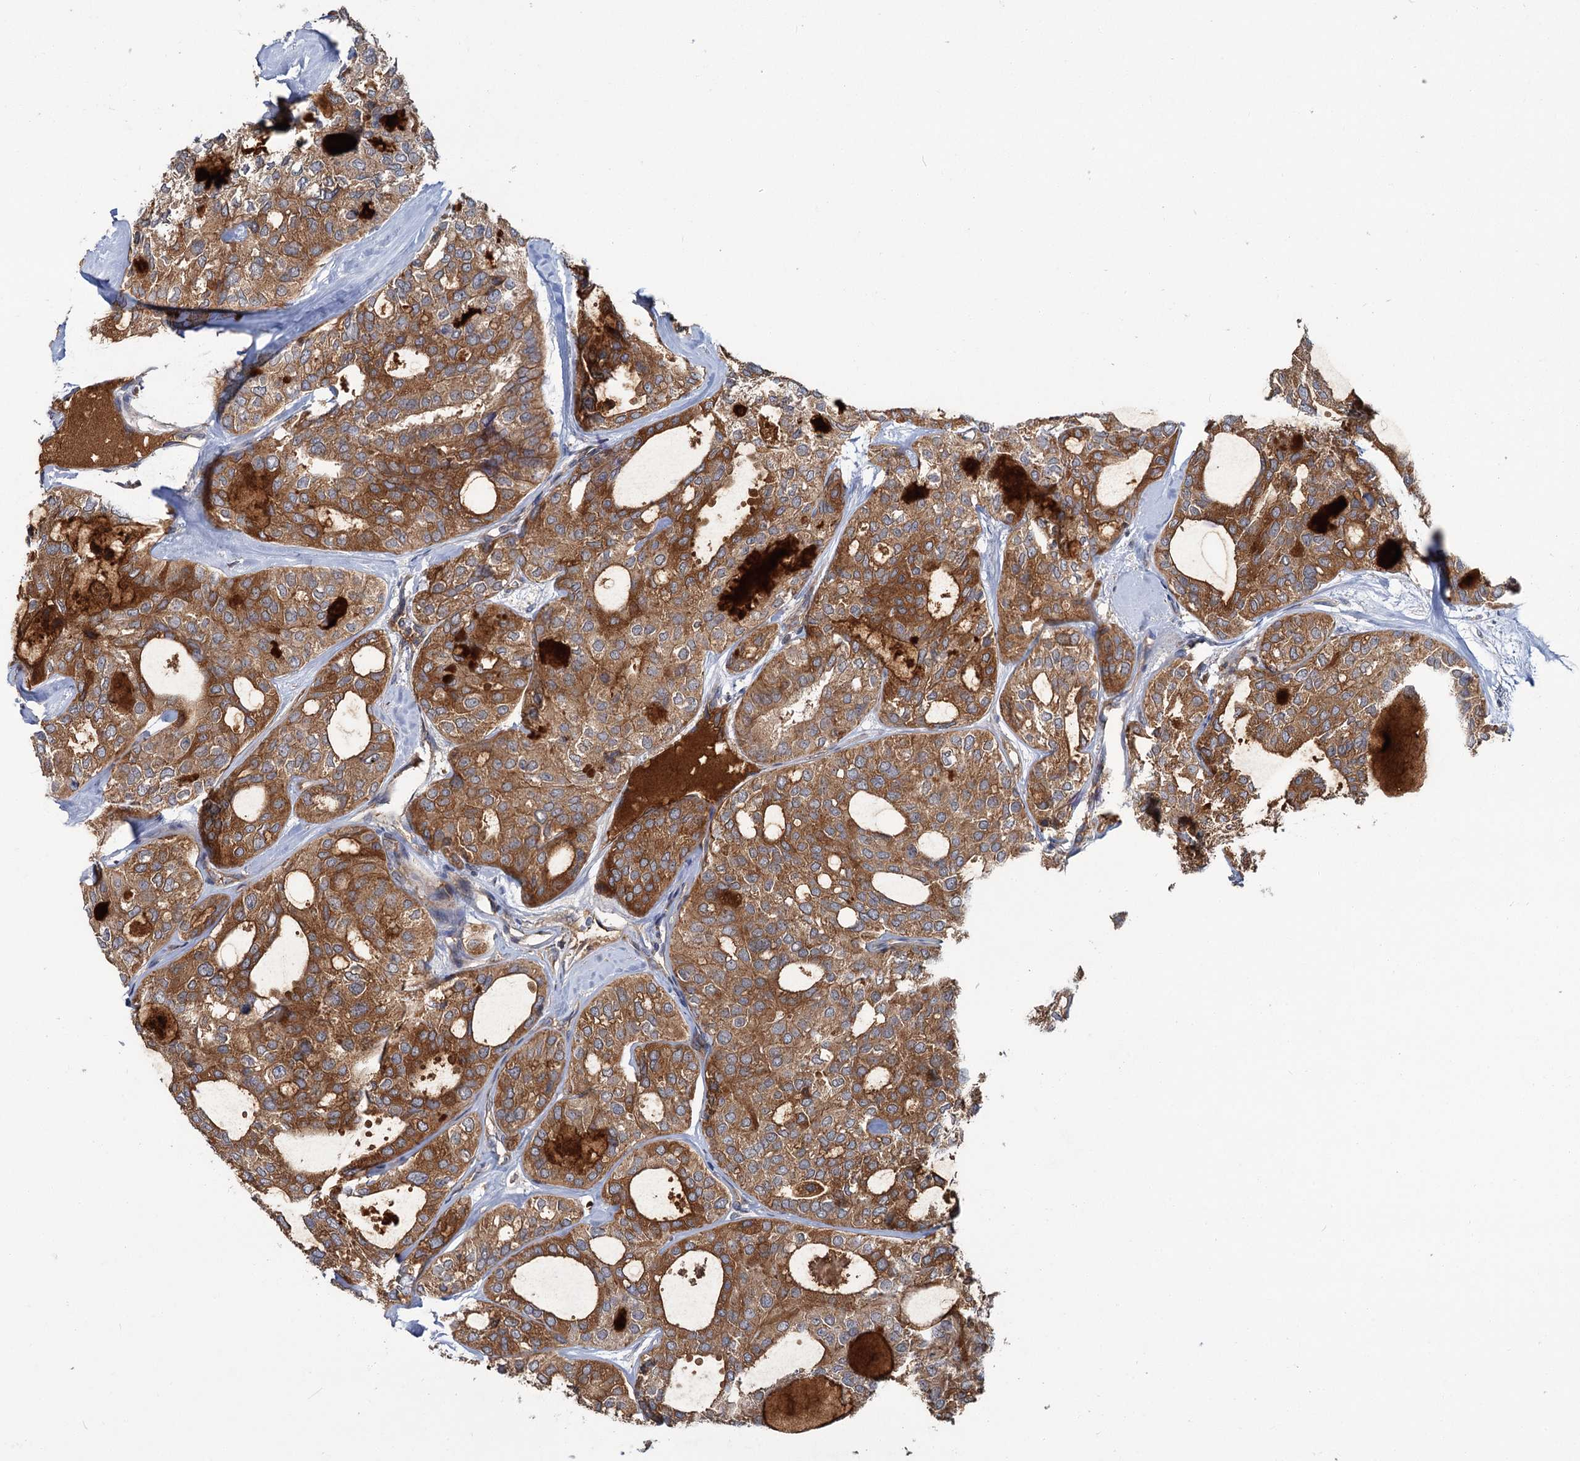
{"staining": {"intensity": "moderate", "quantity": ">75%", "location": "cytoplasmic/membranous"}, "tissue": "thyroid cancer", "cell_type": "Tumor cells", "image_type": "cancer", "snomed": [{"axis": "morphology", "description": "Follicular adenoma carcinoma, NOS"}, {"axis": "topography", "description": "Thyroid gland"}], "caption": "IHC (DAB) staining of thyroid follicular adenoma carcinoma demonstrates moderate cytoplasmic/membranous protein staining in approximately >75% of tumor cells. The staining was performed using DAB to visualize the protein expression in brown, while the nuclei were stained in blue with hematoxylin (Magnification: 20x).", "gene": "DYNC2H1", "patient": {"sex": "male", "age": 75}}